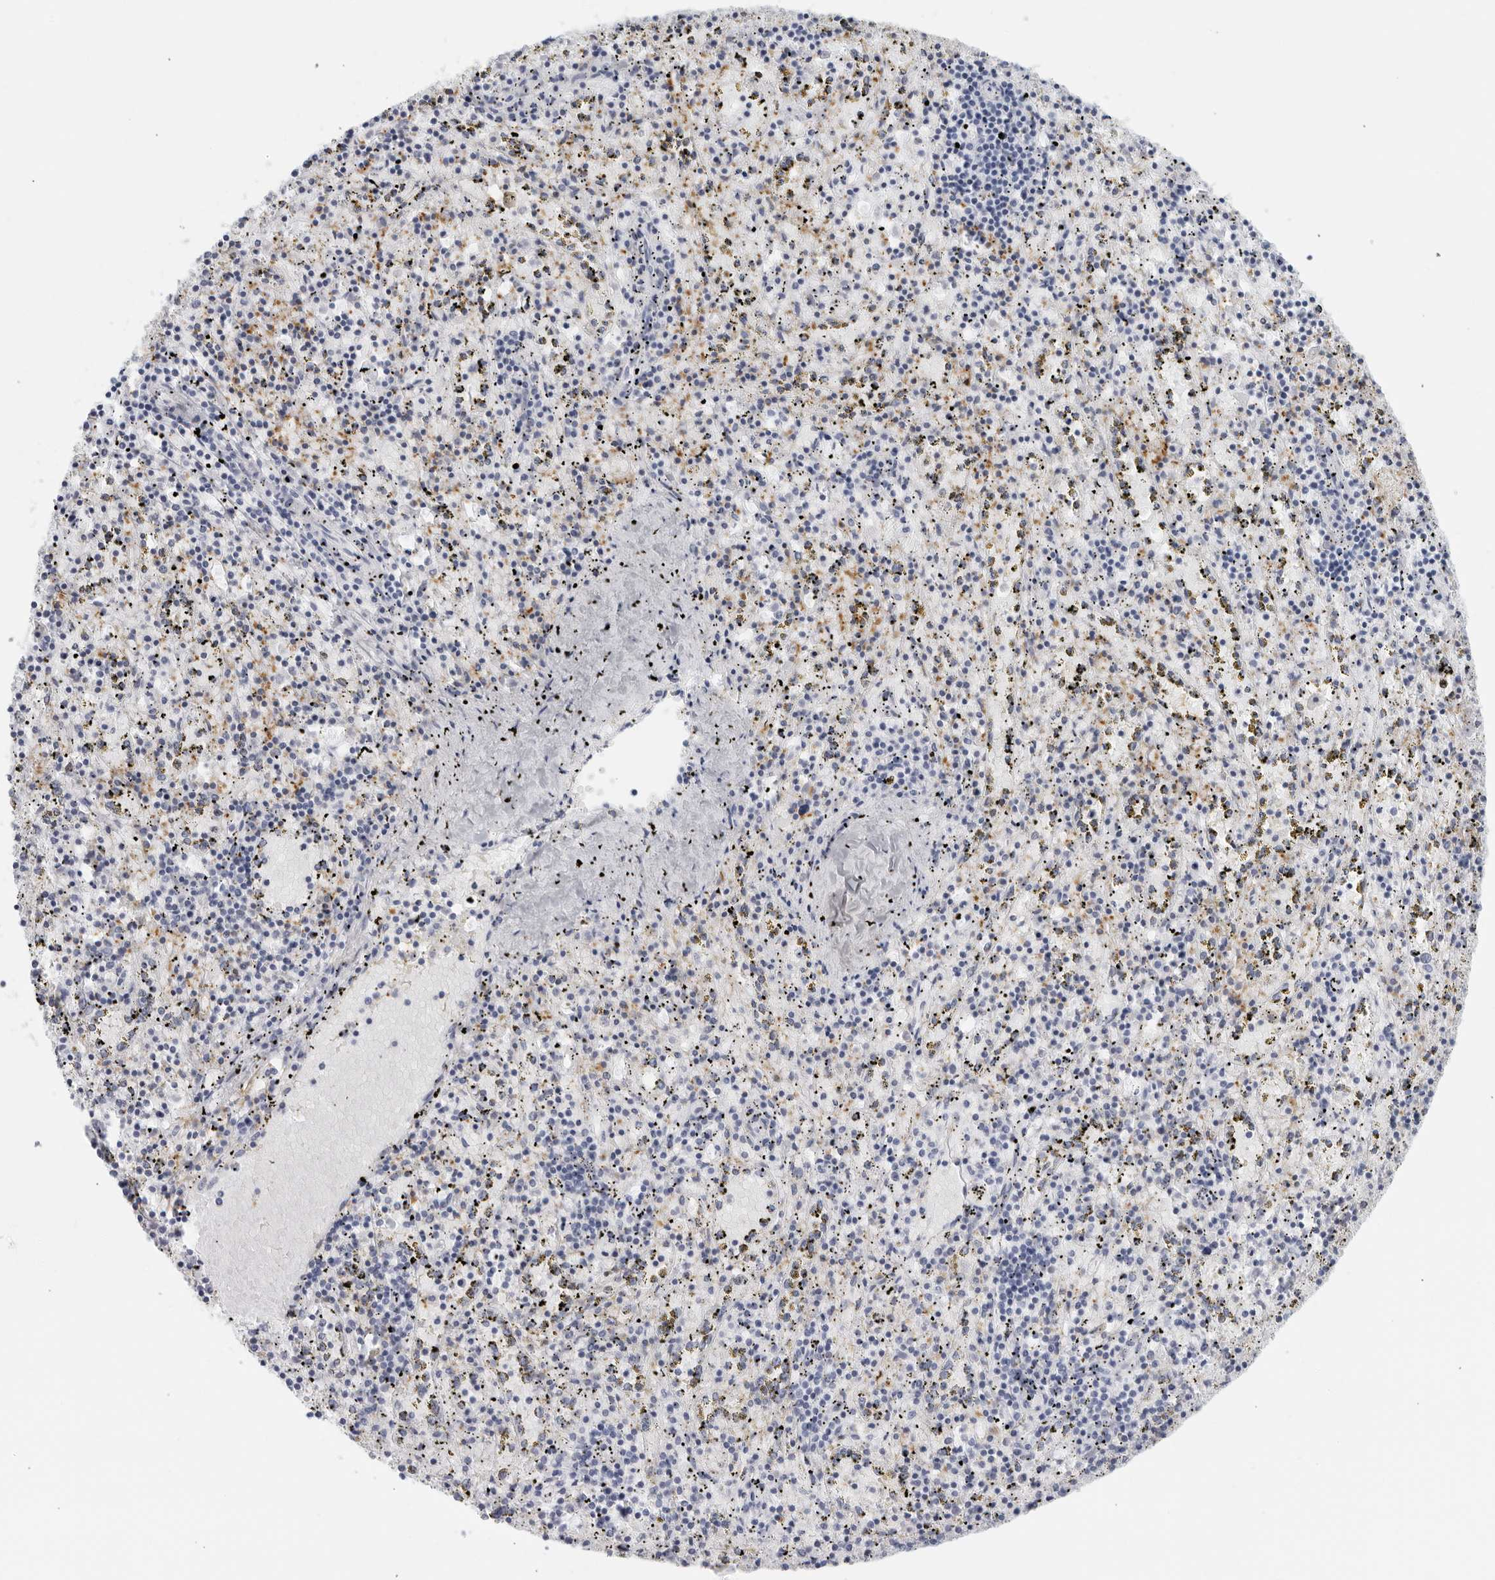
{"staining": {"intensity": "negative", "quantity": "none", "location": "none"}, "tissue": "spleen", "cell_type": "Cells in red pulp", "image_type": "normal", "snomed": [{"axis": "morphology", "description": "Normal tissue, NOS"}, {"axis": "topography", "description": "Spleen"}], "caption": "The histopathology image displays no significant staining in cells in red pulp of spleen.", "gene": "FGG", "patient": {"sex": "male", "age": 11}}